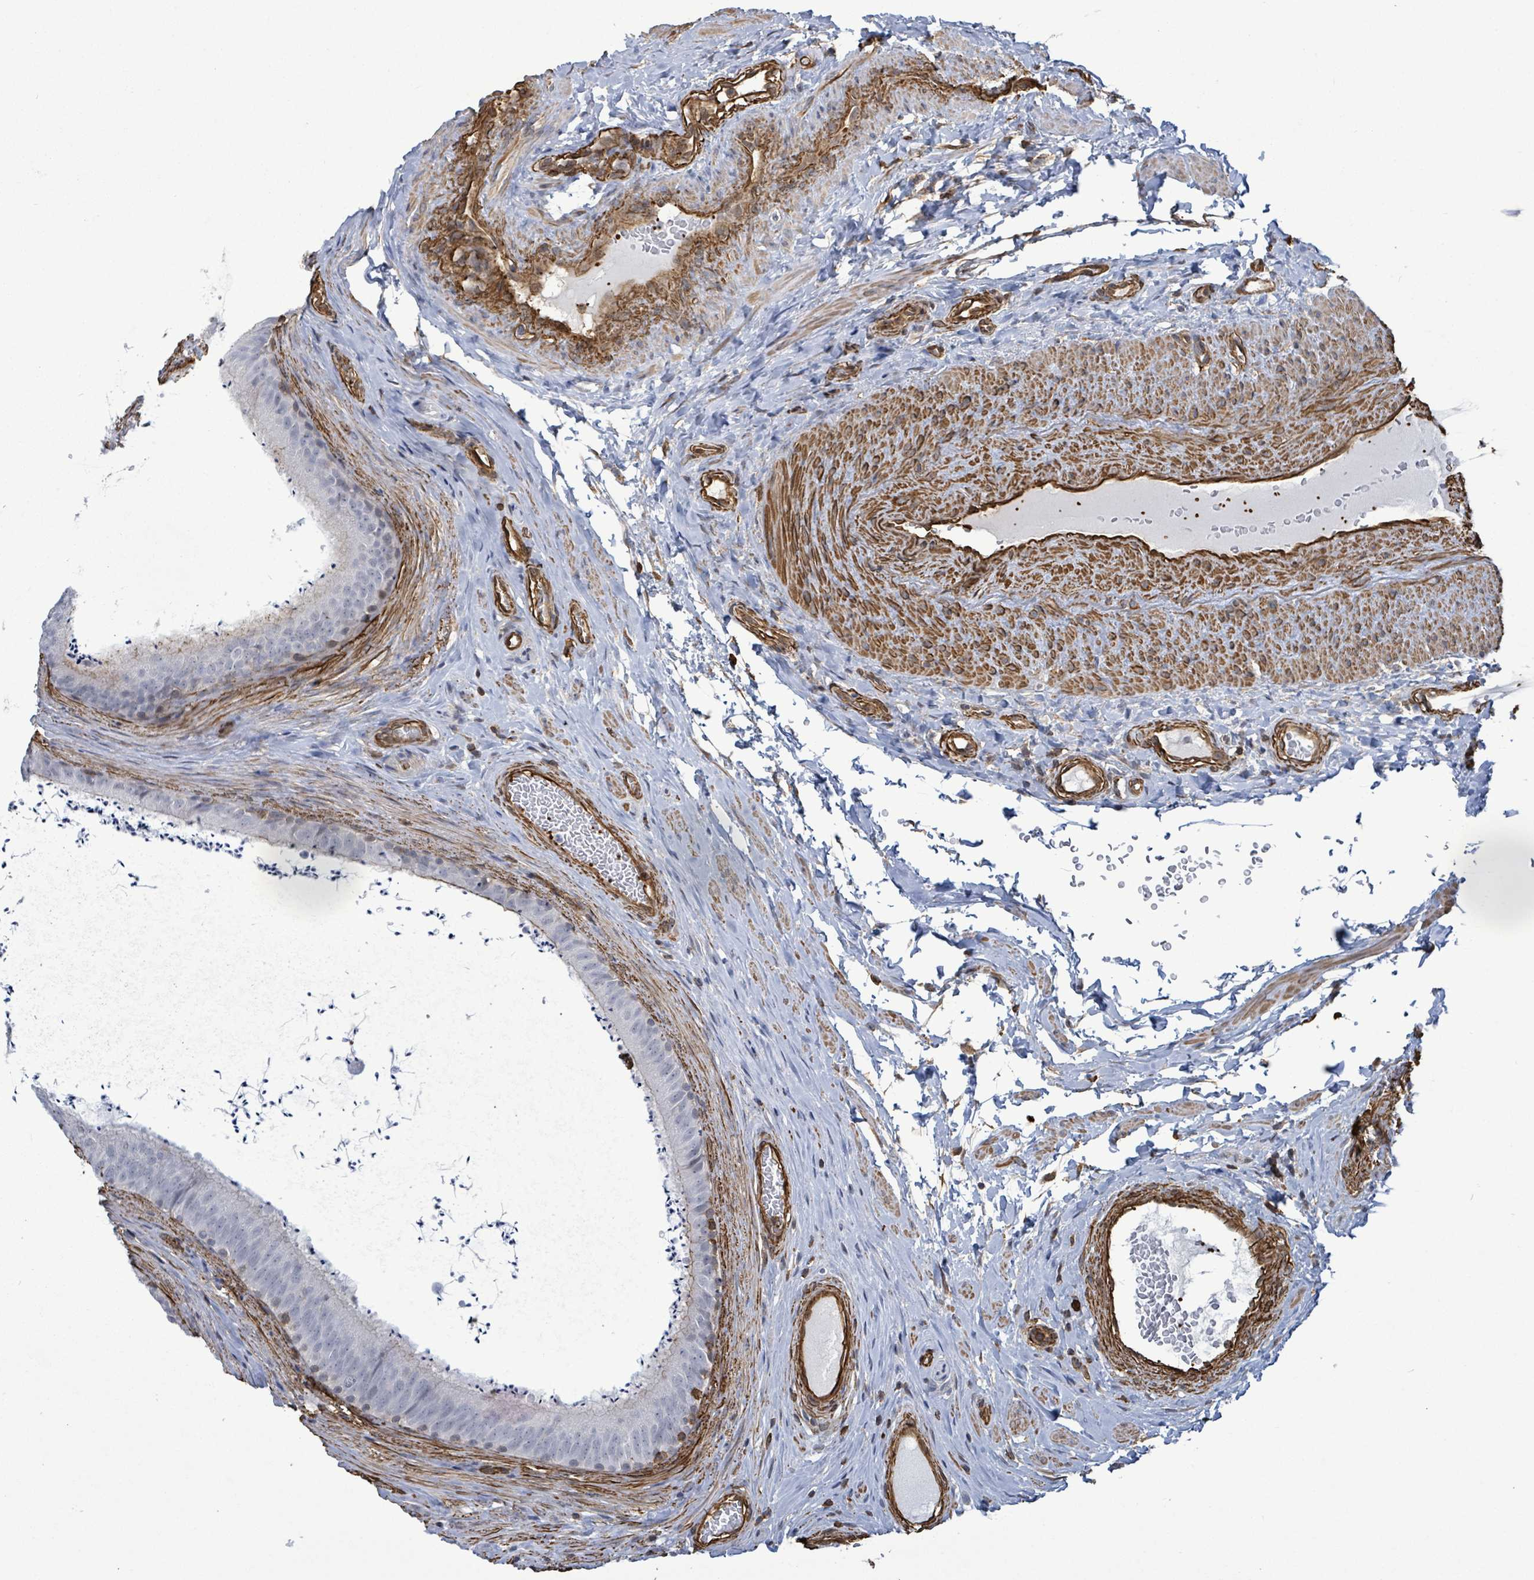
{"staining": {"intensity": "negative", "quantity": "none", "location": "none"}, "tissue": "epididymis", "cell_type": "Glandular cells", "image_type": "normal", "snomed": [{"axis": "morphology", "description": "Normal tissue, NOS"}, {"axis": "topography", "description": "Testis"}, {"axis": "topography", "description": "Epididymis"}], "caption": "DAB immunohistochemical staining of normal human epididymis demonstrates no significant expression in glandular cells.", "gene": "PRKRIP1", "patient": {"sex": "male", "age": 41}}